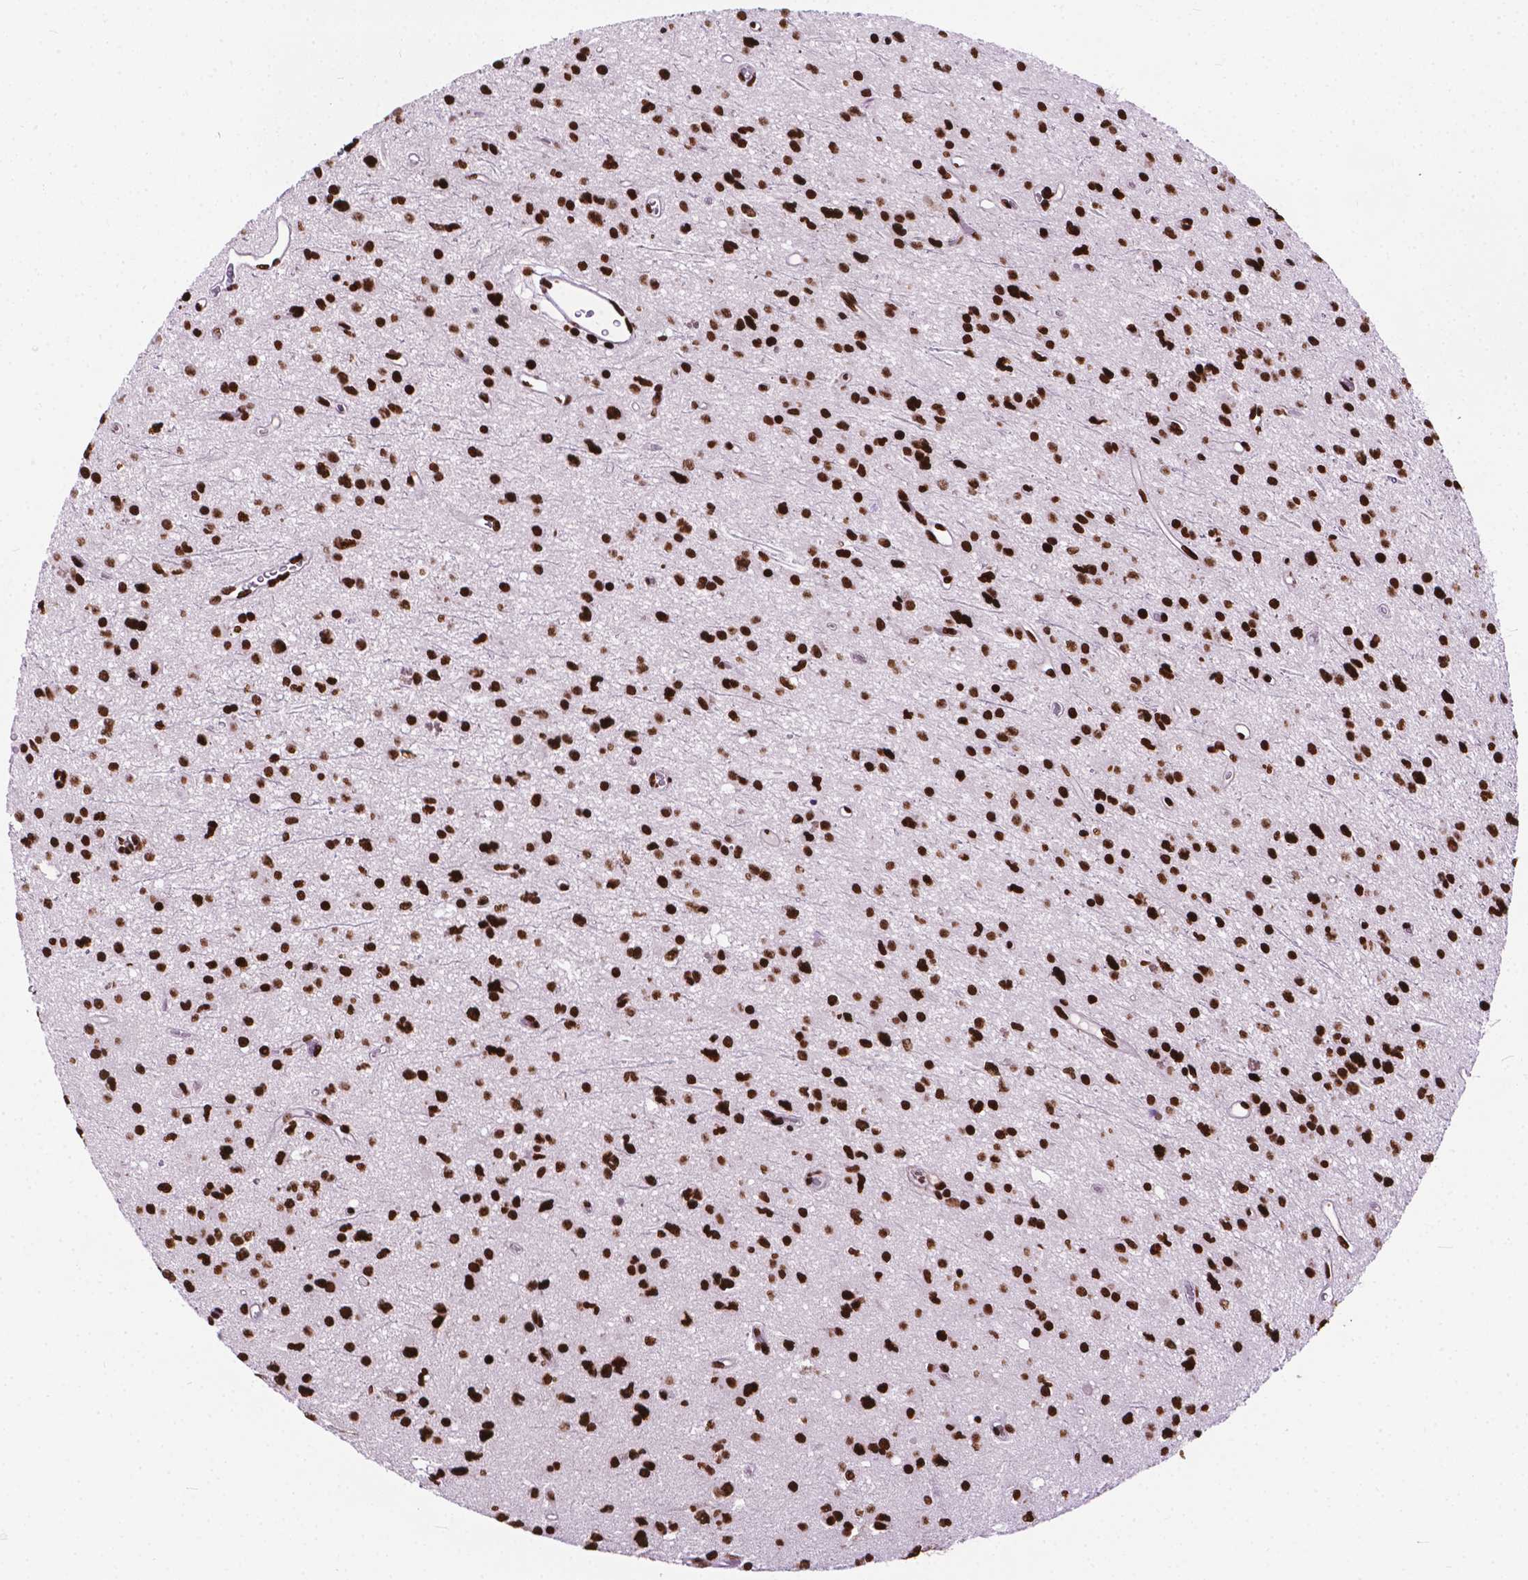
{"staining": {"intensity": "strong", "quantity": ">75%", "location": "nuclear"}, "tissue": "glioma", "cell_type": "Tumor cells", "image_type": "cancer", "snomed": [{"axis": "morphology", "description": "Glioma, malignant, Low grade"}, {"axis": "topography", "description": "Brain"}], "caption": "Malignant glioma (low-grade) stained with immunohistochemistry exhibits strong nuclear positivity in approximately >75% of tumor cells.", "gene": "SMIM5", "patient": {"sex": "female", "age": 45}}